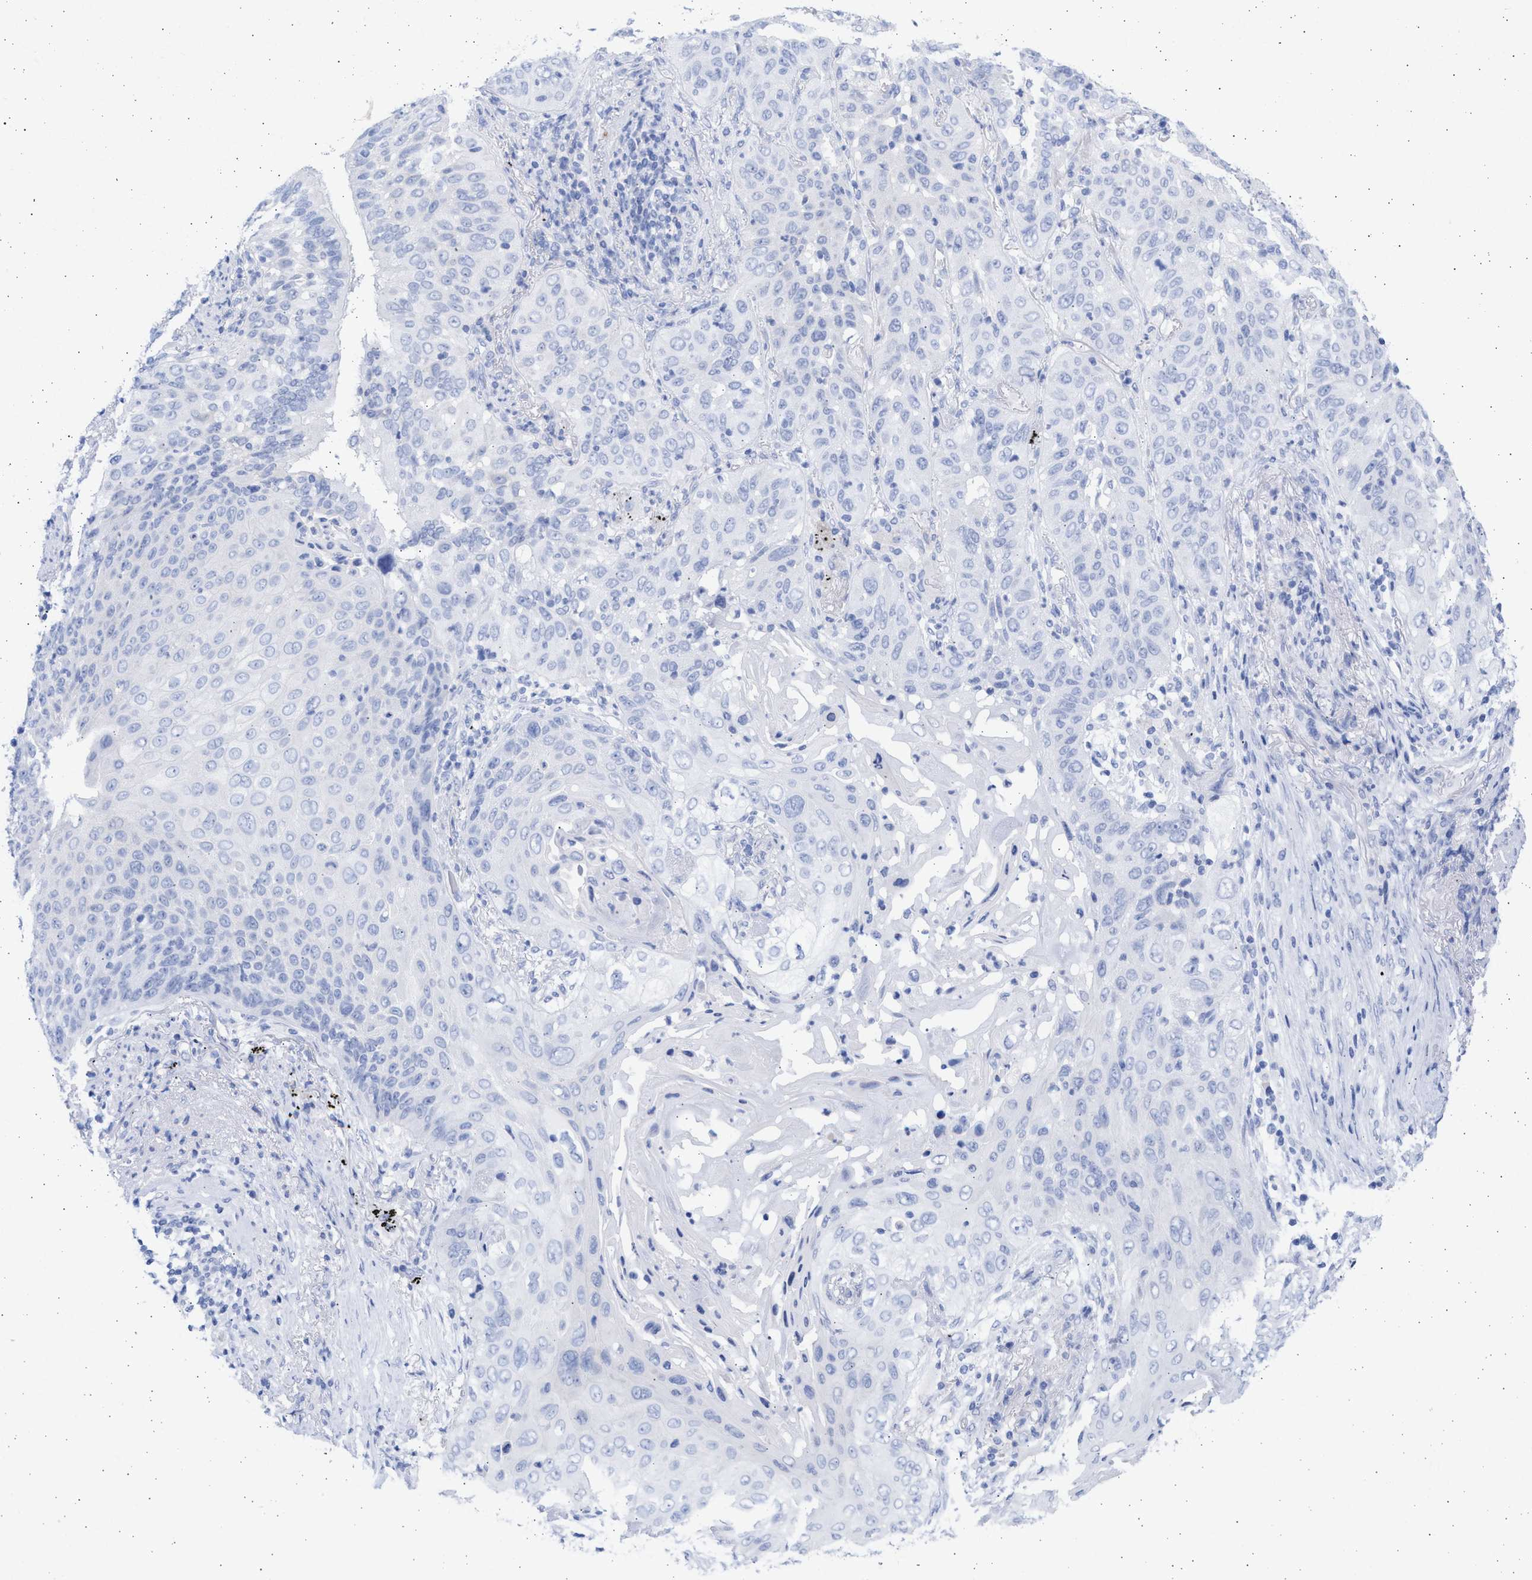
{"staining": {"intensity": "negative", "quantity": "none", "location": "none"}, "tissue": "lung cancer", "cell_type": "Tumor cells", "image_type": "cancer", "snomed": [{"axis": "morphology", "description": "Squamous cell carcinoma, NOS"}, {"axis": "topography", "description": "Lung"}], "caption": "This is an immunohistochemistry (IHC) image of human lung cancer (squamous cell carcinoma). There is no positivity in tumor cells.", "gene": "ALDOC", "patient": {"sex": "female", "age": 67}}